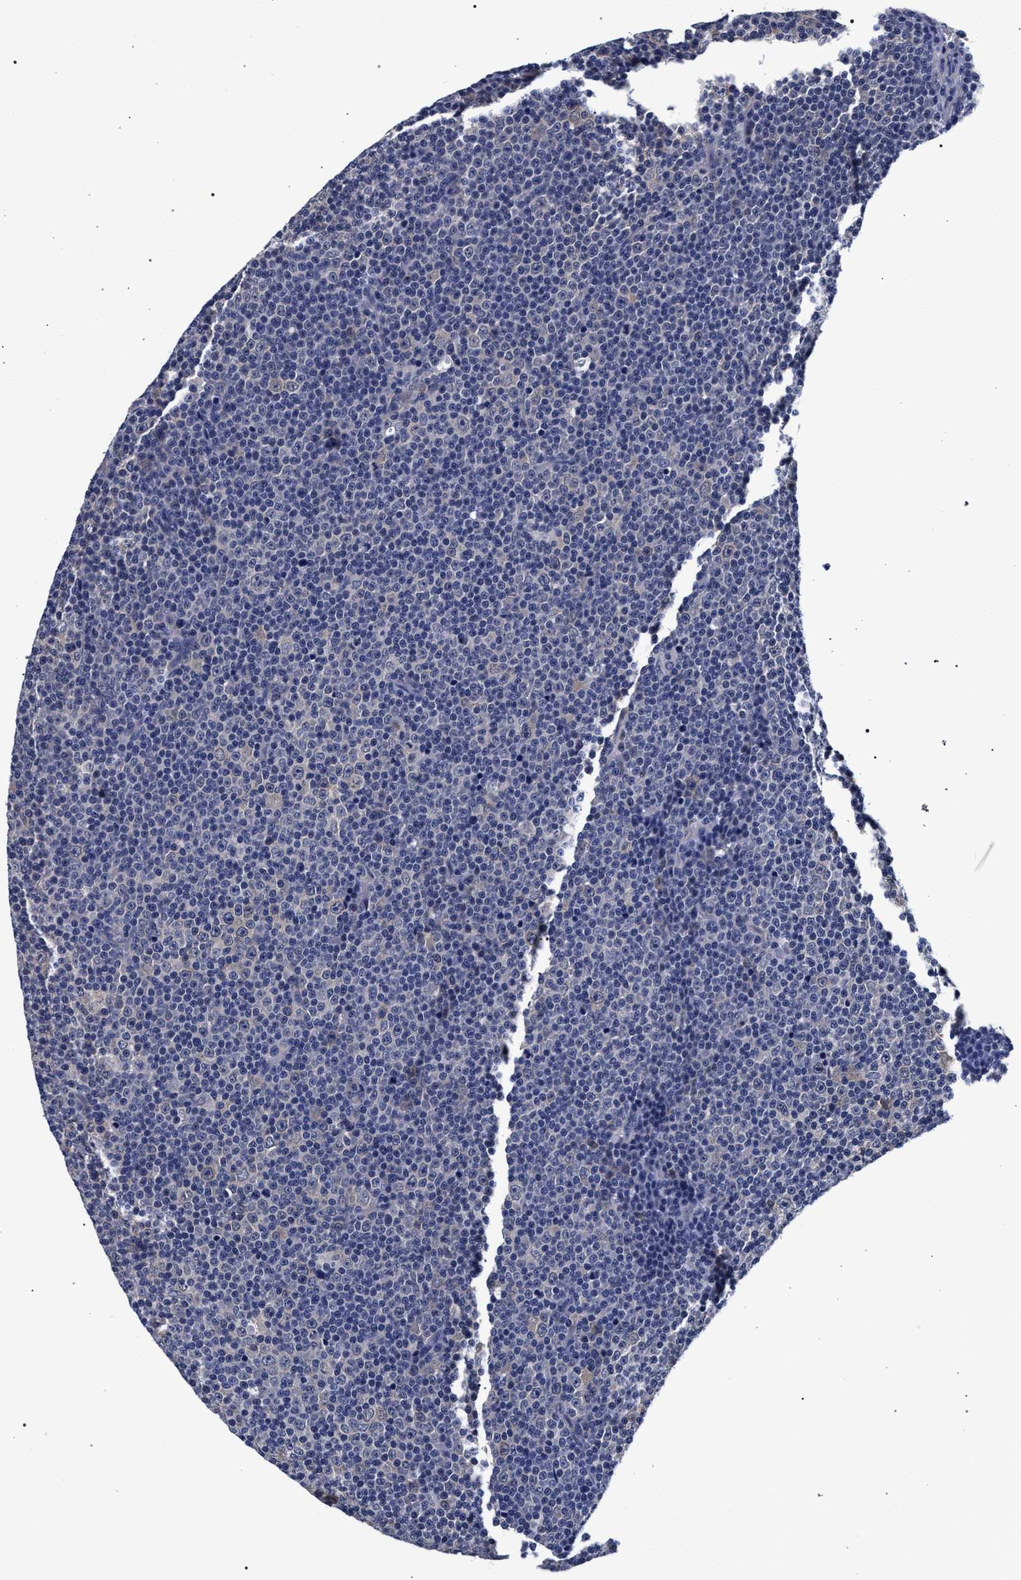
{"staining": {"intensity": "negative", "quantity": "none", "location": "none"}, "tissue": "lymphoma", "cell_type": "Tumor cells", "image_type": "cancer", "snomed": [{"axis": "morphology", "description": "Malignant lymphoma, non-Hodgkin's type, Low grade"}, {"axis": "topography", "description": "Lymph node"}], "caption": "Immunohistochemical staining of lymphoma displays no significant expression in tumor cells.", "gene": "RBM33", "patient": {"sex": "female", "age": 67}}